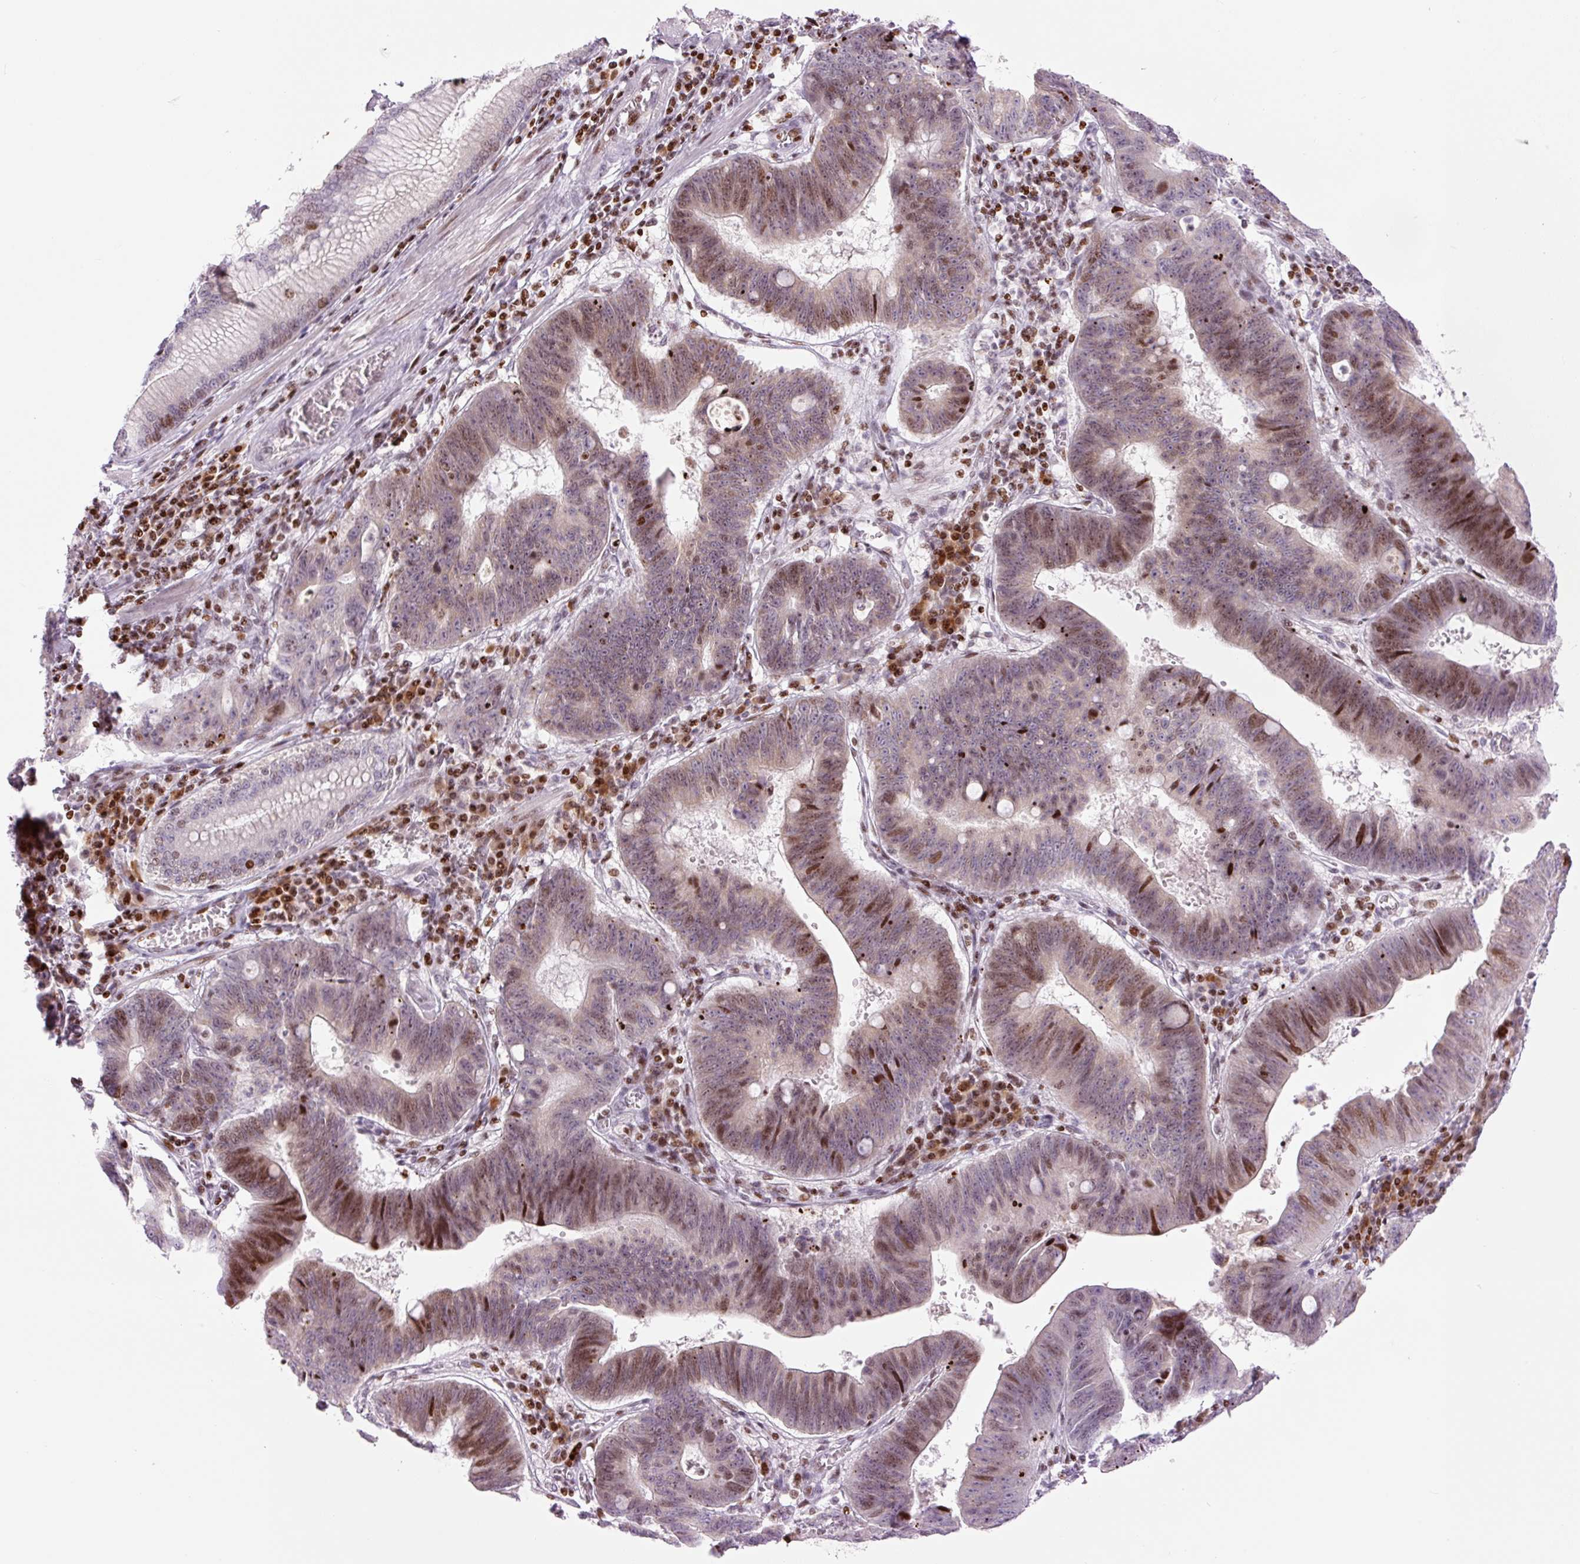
{"staining": {"intensity": "moderate", "quantity": "25%-75%", "location": "nuclear"}, "tissue": "stomach cancer", "cell_type": "Tumor cells", "image_type": "cancer", "snomed": [{"axis": "morphology", "description": "Adenocarcinoma, NOS"}, {"axis": "topography", "description": "Stomach"}], "caption": "Human stomach cancer stained for a protein (brown) reveals moderate nuclear positive positivity in about 25%-75% of tumor cells.", "gene": "TMEM177", "patient": {"sex": "male", "age": 59}}